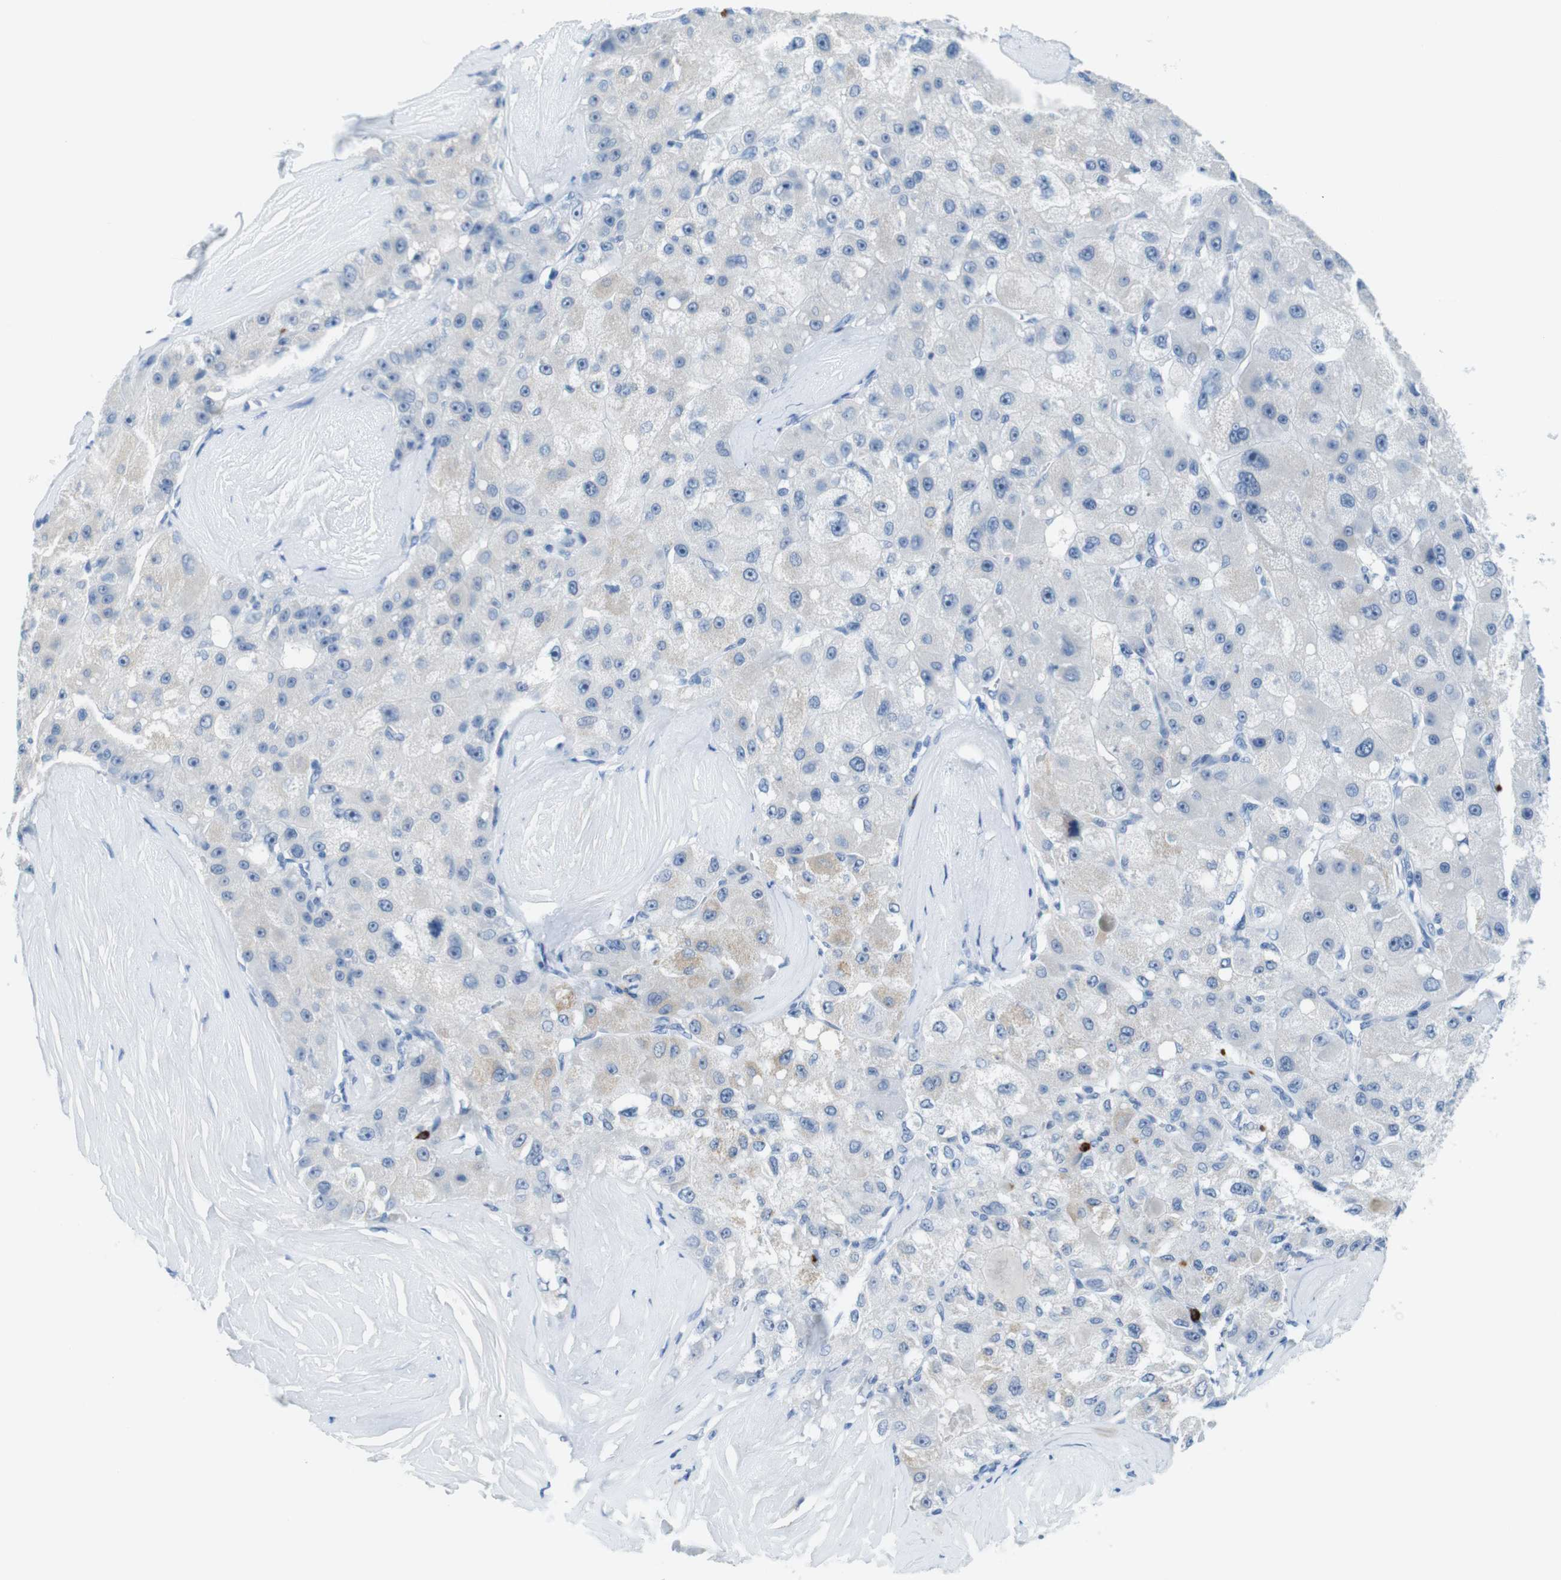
{"staining": {"intensity": "negative", "quantity": "none", "location": "none"}, "tissue": "liver cancer", "cell_type": "Tumor cells", "image_type": "cancer", "snomed": [{"axis": "morphology", "description": "Carcinoma, Hepatocellular, NOS"}, {"axis": "topography", "description": "Liver"}], "caption": "Immunohistochemistry (IHC) of human liver hepatocellular carcinoma reveals no expression in tumor cells.", "gene": "MCEMP1", "patient": {"sex": "male", "age": 80}}